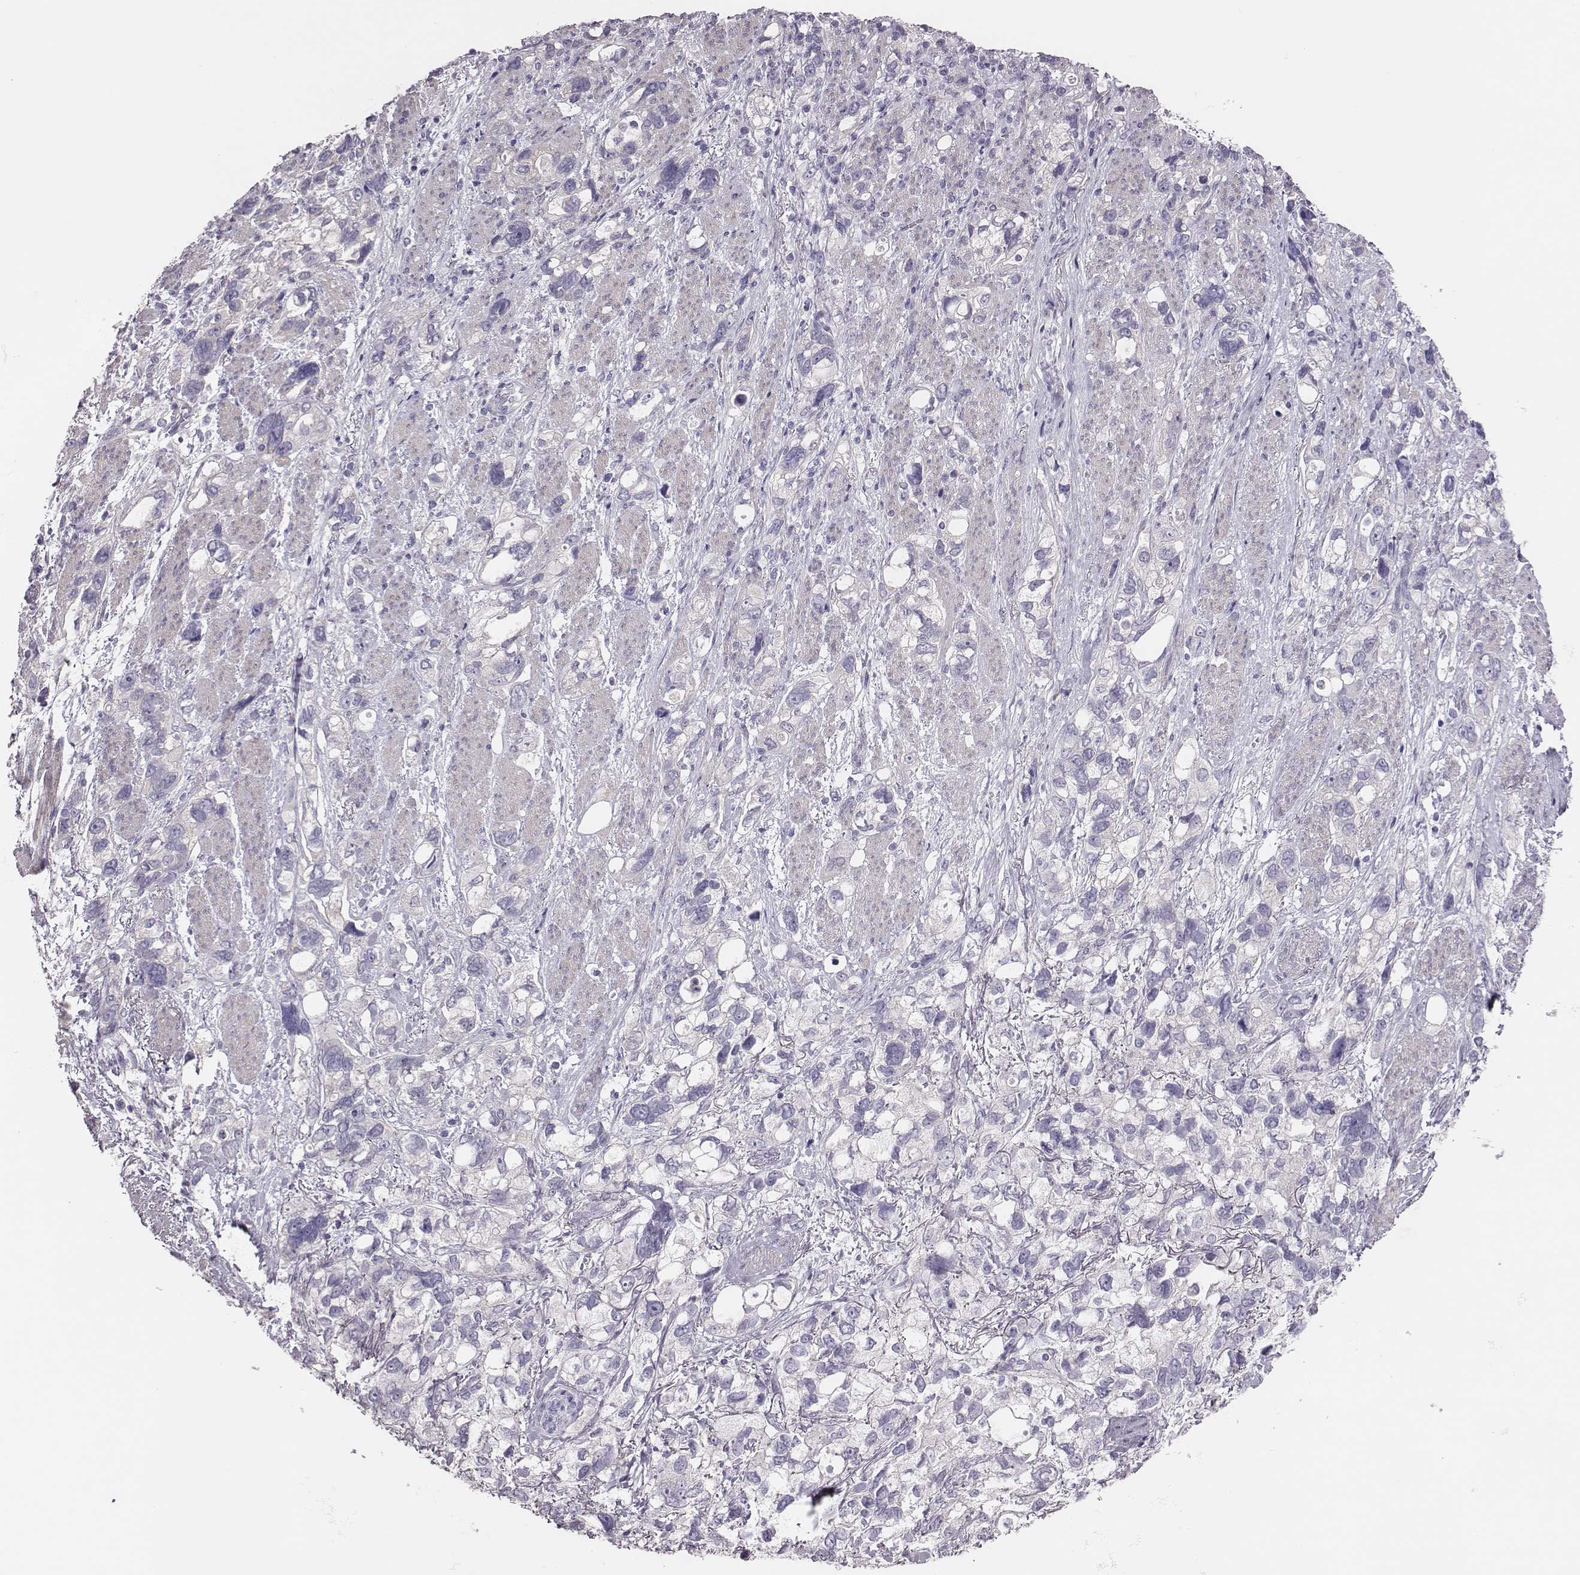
{"staining": {"intensity": "negative", "quantity": "none", "location": "none"}, "tissue": "stomach cancer", "cell_type": "Tumor cells", "image_type": "cancer", "snomed": [{"axis": "morphology", "description": "Adenocarcinoma, NOS"}, {"axis": "topography", "description": "Stomach, upper"}], "caption": "Protein analysis of stomach cancer (adenocarcinoma) demonstrates no significant staining in tumor cells. Nuclei are stained in blue.", "gene": "SCML2", "patient": {"sex": "female", "age": 81}}